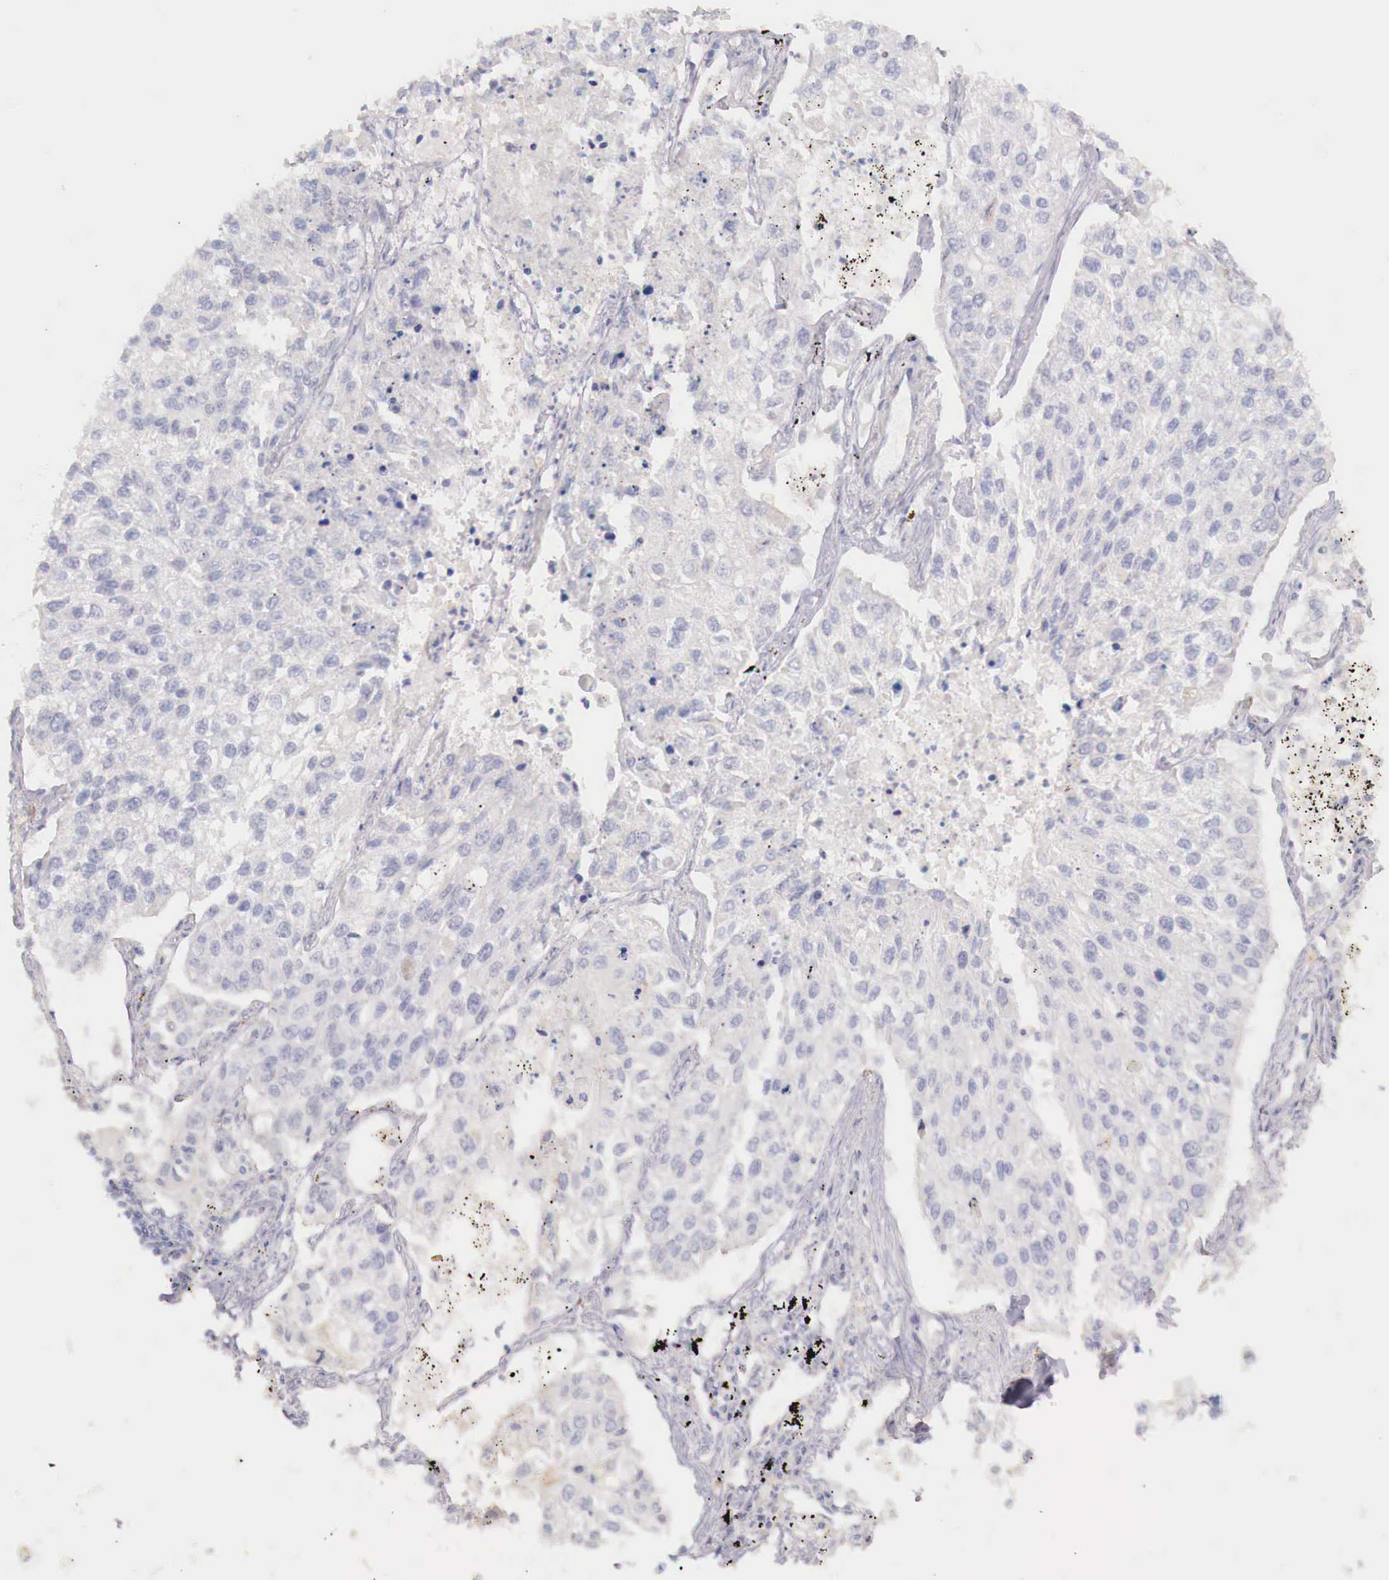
{"staining": {"intensity": "negative", "quantity": "none", "location": "none"}, "tissue": "lung cancer", "cell_type": "Tumor cells", "image_type": "cancer", "snomed": [{"axis": "morphology", "description": "Squamous cell carcinoma, NOS"}, {"axis": "topography", "description": "Lung"}], "caption": "This is a micrograph of immunohistochemistry (IHC) staining of squamous cell carcinoma (lung), which shows no staining in tumor cells.", "gene": "ITIH6", "patient": {"sex": "male", "age": 75}}